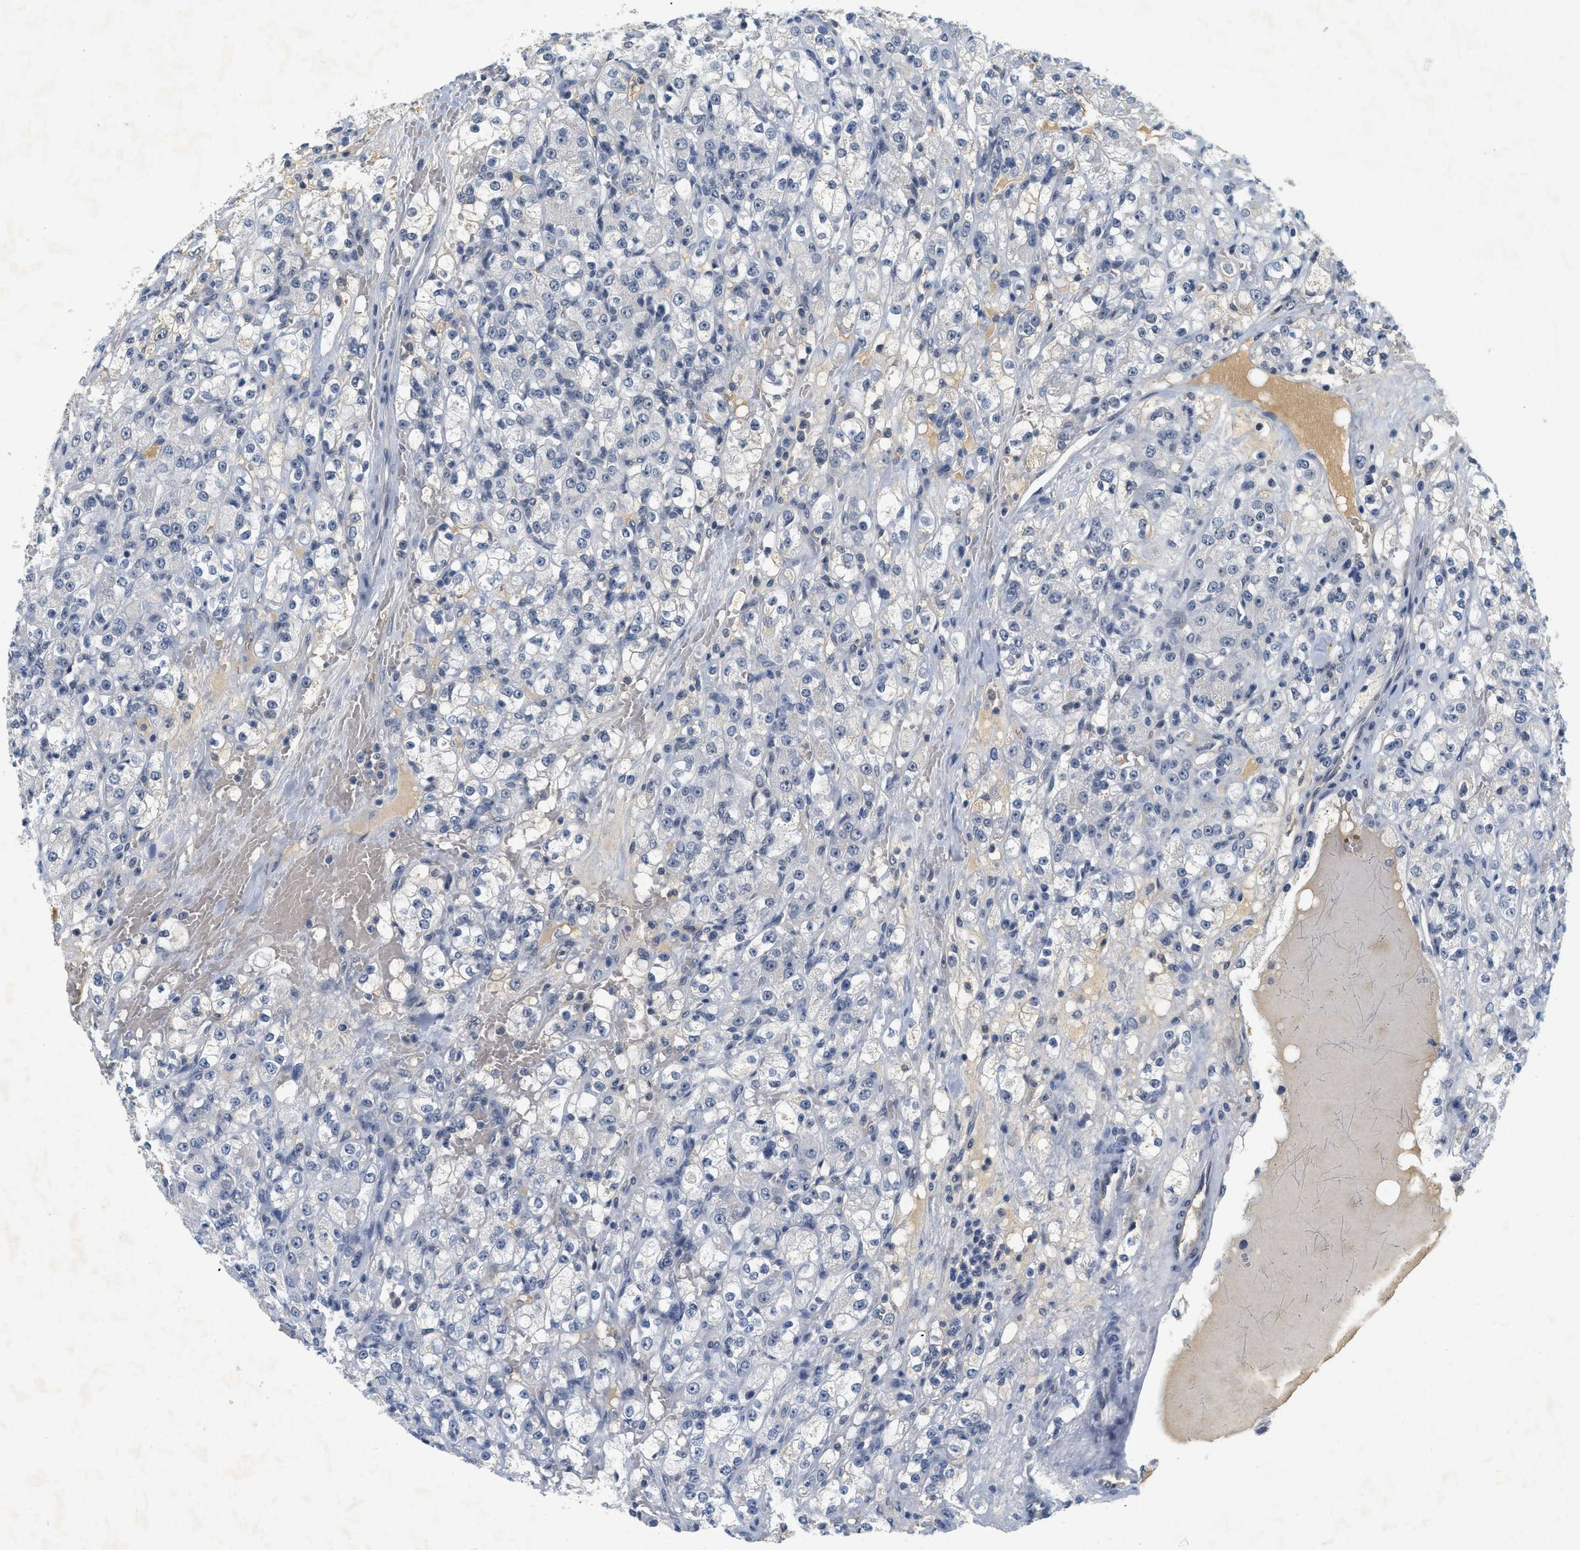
{"staining": {"intensity": "negative", "quantity": "none", "location": "none"}, "tissue": "renal cancer", "cell_type": "Tumor cells", "image_type": "cancer", "snomed": [{"axis": "morphology", "description": "Normal tissue, NOS"}, {"axis": "morphology", "description": "Adenocarcinoma, NOS"}, {"axis": "topography", "description": "Kidney"}], "caption": "Immunohistochemical staining of human renal cancer exhibits no significant staining in tumor cells.", "gene": "MZF1", "patient": {"sex": "male", "age": 61}}